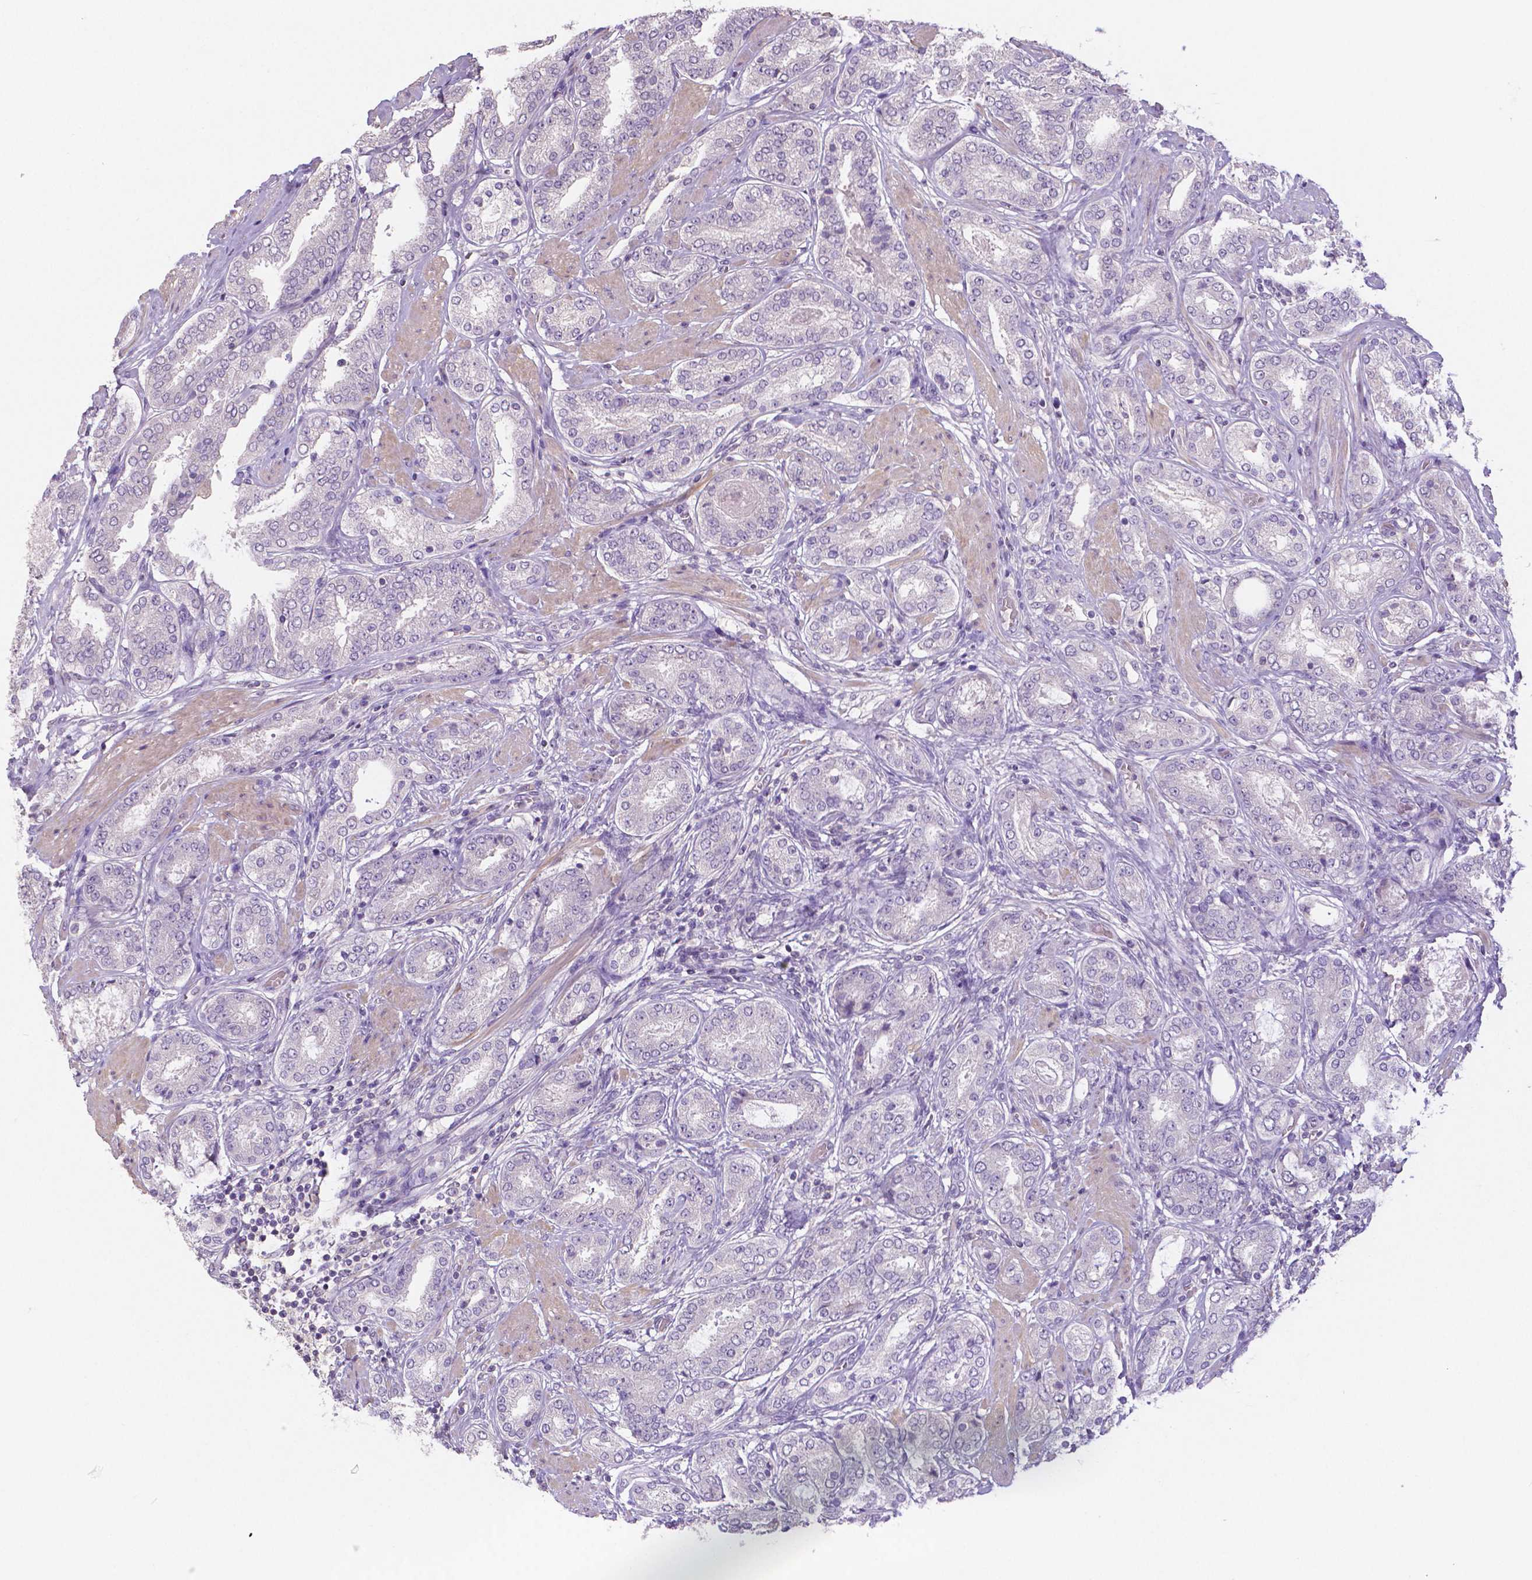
{"staining": {"intensity": "negative", "quantity": "none", "location": "none"}, "tissue": "prostate cancer", "cell_type": "Tumor cells", "image_type": "cancer", "snomed": [{"axis": "morphology", "description": "Adenocarcinoma, High grade"}, {"axis": "topography", "description": "Prostate"}], "caption": "A high-resolution histopathology image shows immunohistochemistry staining of prostate cancer (high-grade adenocarcinoma), which shows no significant staining in tumor cells.", "gene": "CRMP1", "patient": {"sex": "male", "age": 63}}